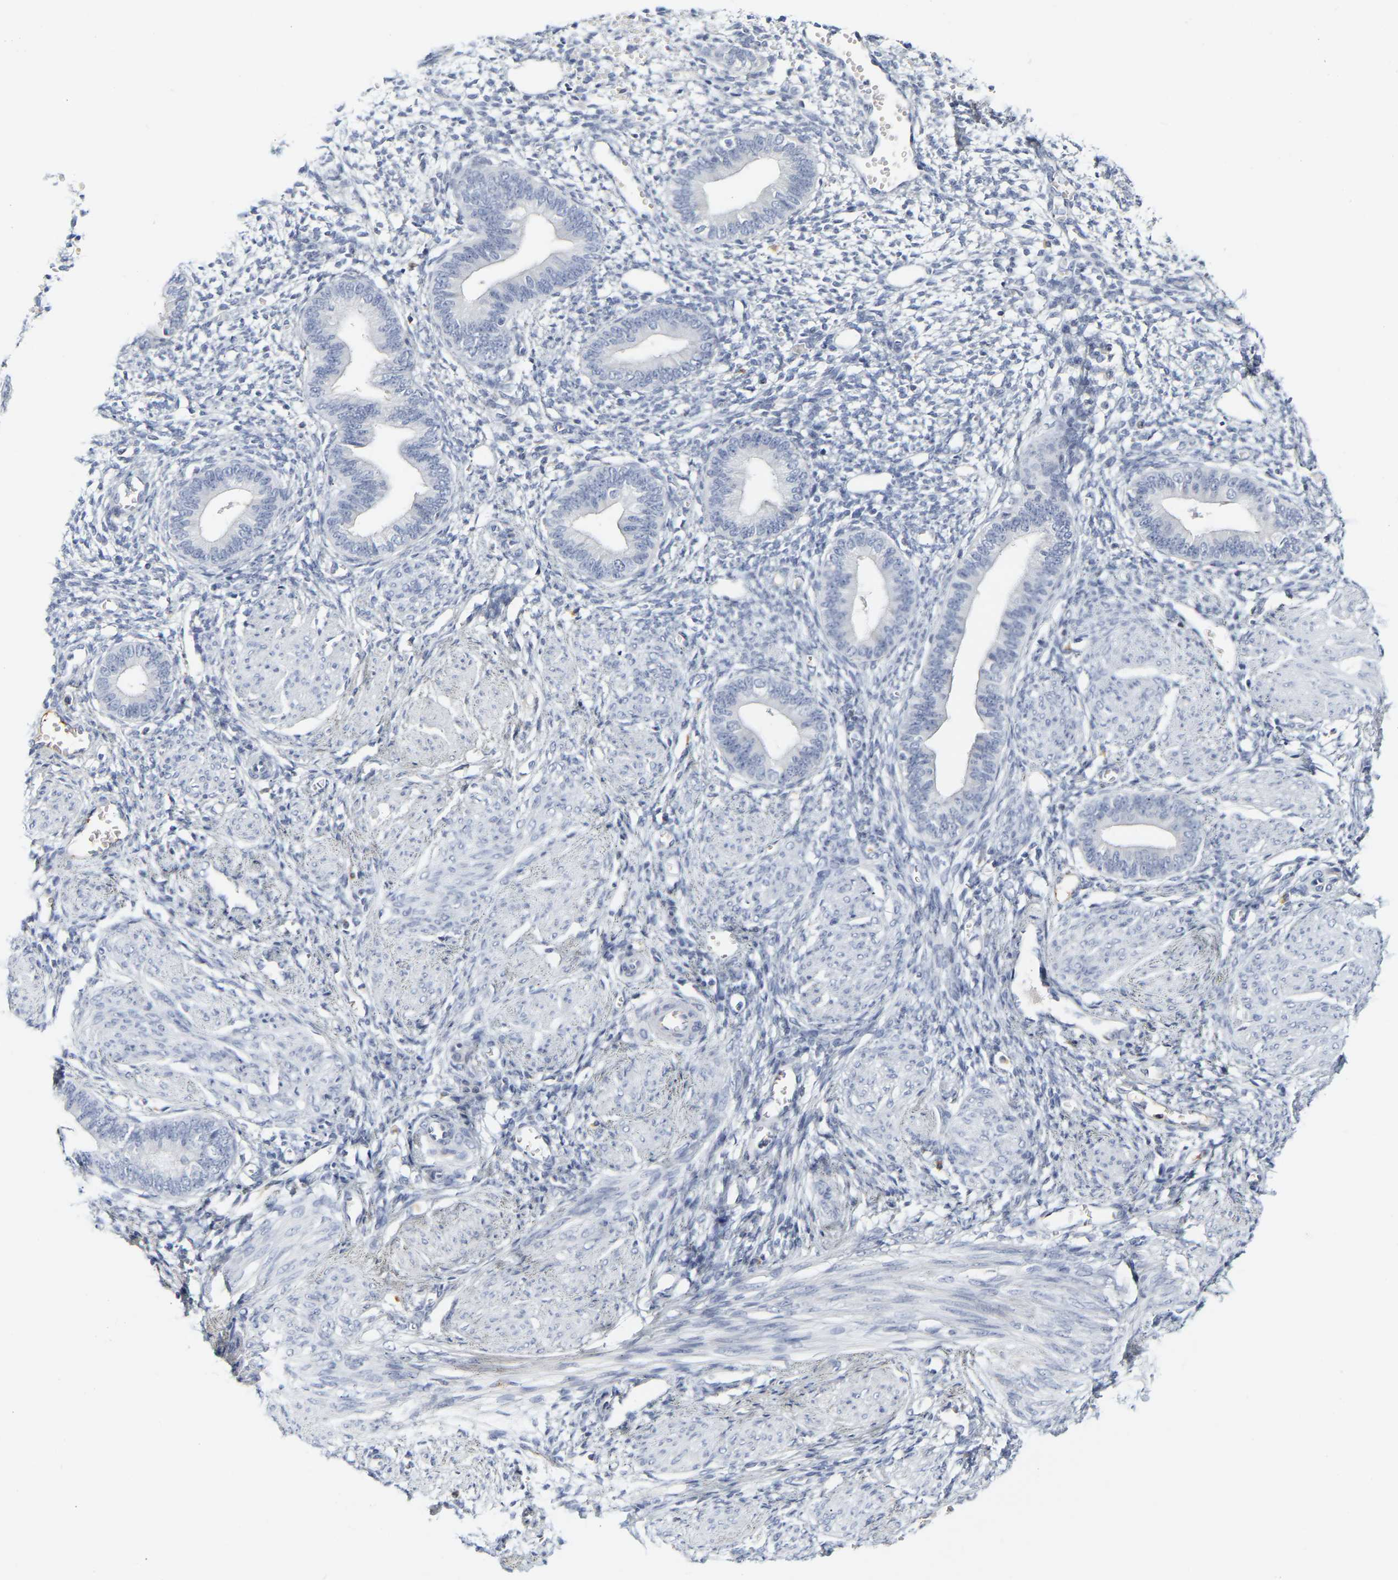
{"staining": {"intensity": "negative", "quantity": "none", "location": "none"}, "tissue": "endometrium", "cell_type": "Cells in endometrial stroma", "image_type": "normal", "snomed": [{"axis": "morphology", "description": "Normal tissue, NOS"}, {"axis": "topography", "description": "Endometrium"}], "caption": "Protein analysis of benign endometrium exhibits no significant staining in cells in endometrial stroma. (IHC, brightfield microscopy, high magnification).", "gene": "GNAS", "patient": {"sex": "female", "age": 46}}